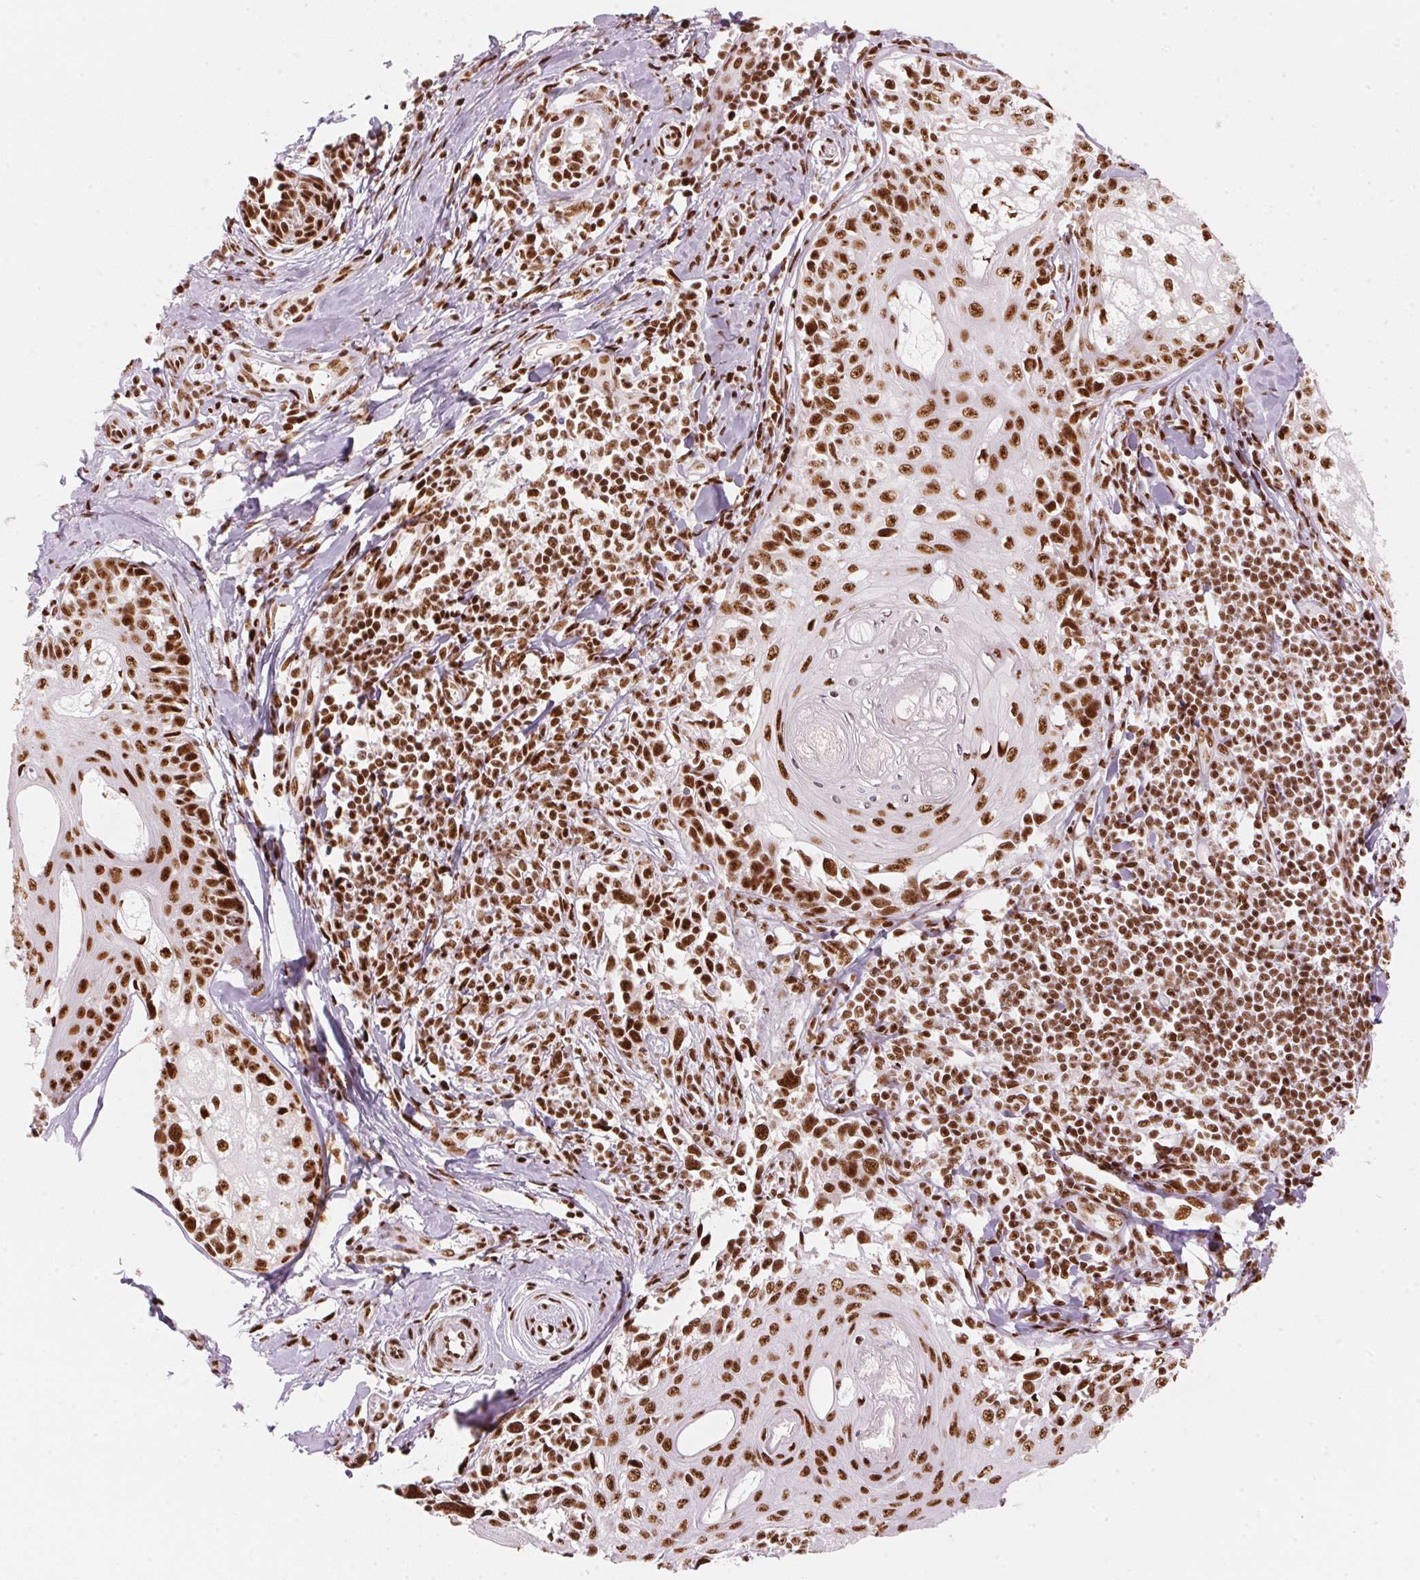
{"staining": {"intensity": "strong", "quantity": ">75%", "location": "nuclear"}, "tissue": "melanoma", "cell_type": "Tumor cells", "image_type": "cancer", "snomed": [{"axis": "morphology", "description": "Malignant melanoma, NOS"}, {"axis": "topography", "description": "Skin"}], "caption": "Human melanoma stained with a protein marker reveals strong staining in tumor cells.", "gene": "NXF1", "patient": {"sex": "female", "age": 86}}